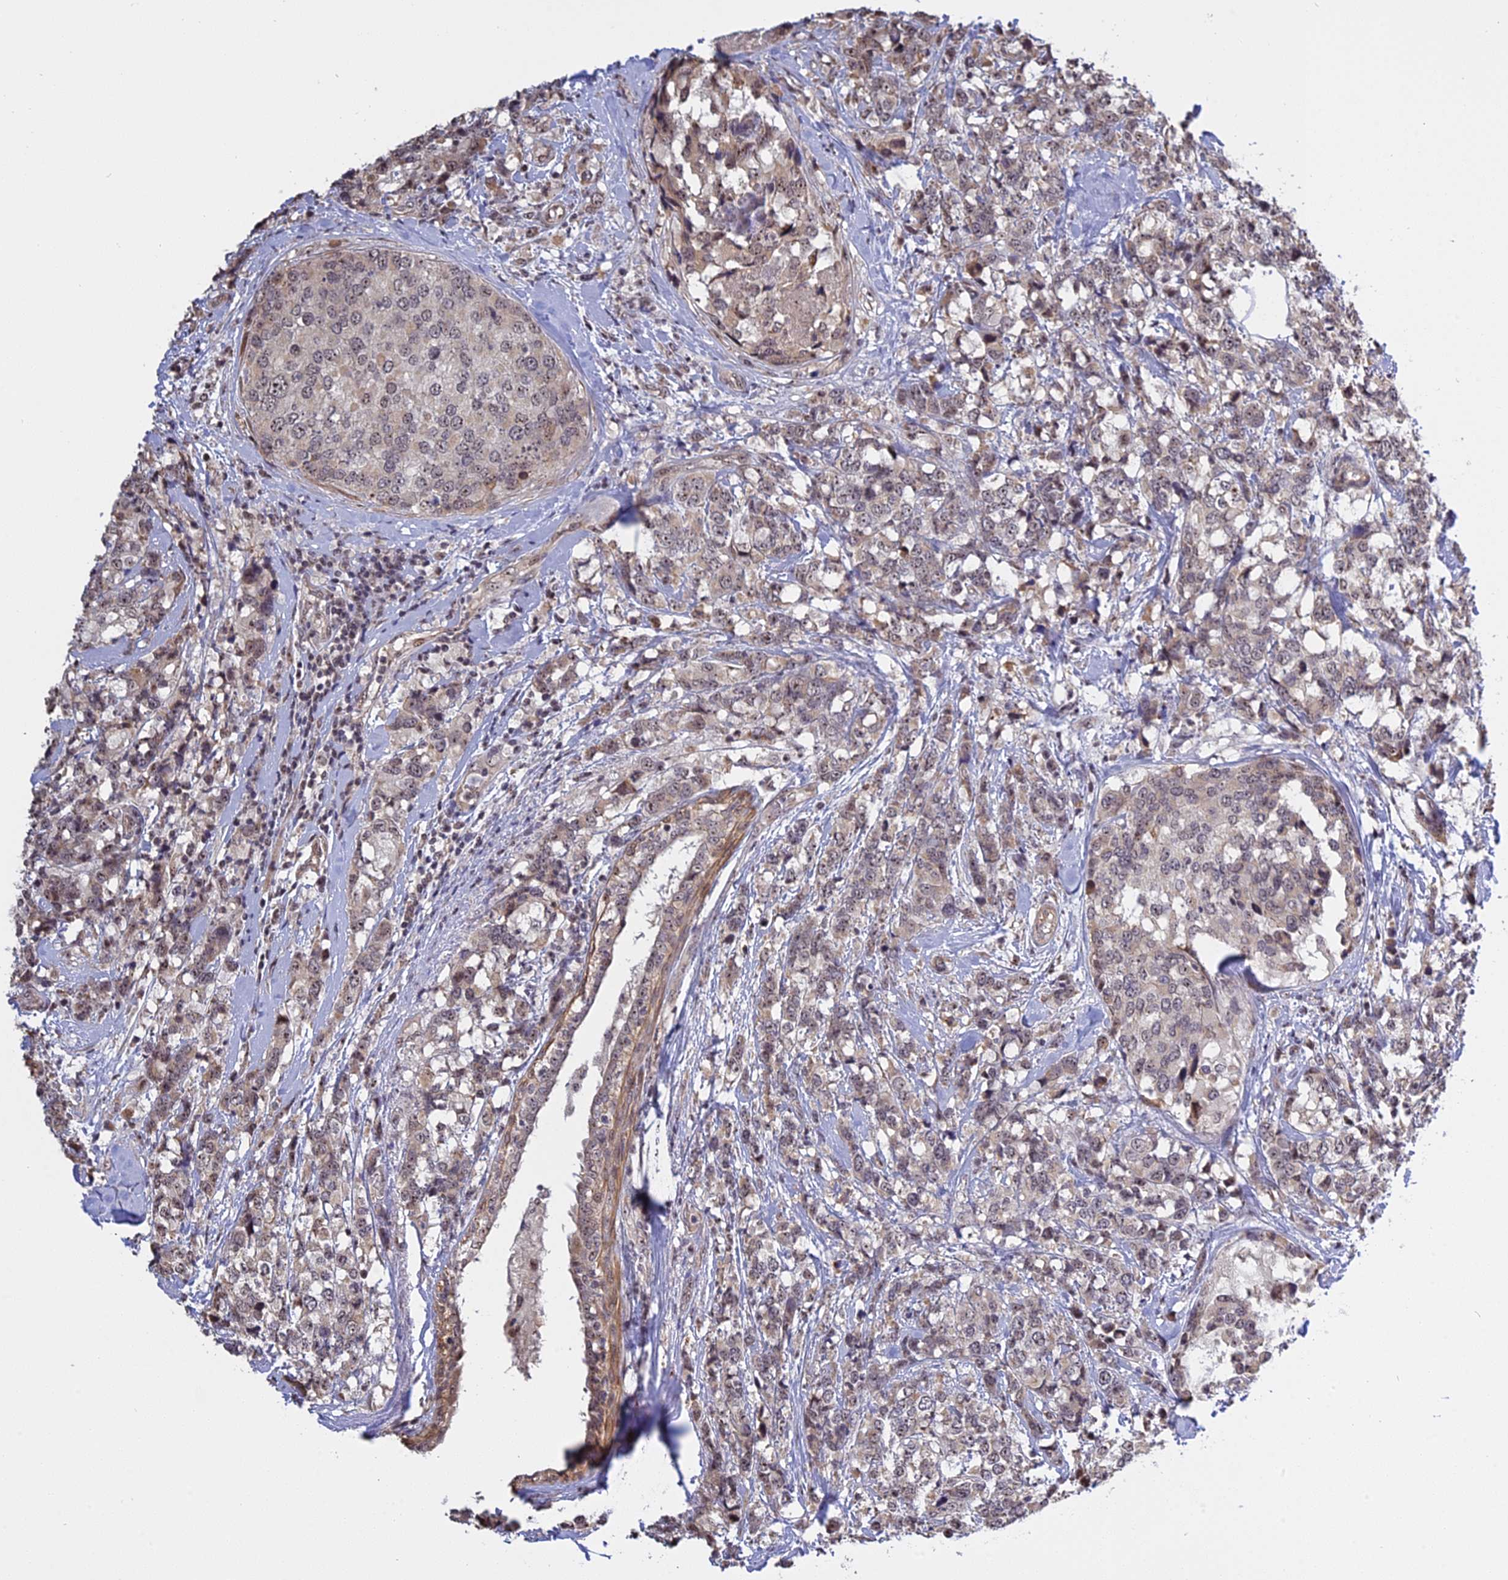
{"staining": {"intensity": "weak", "quantity": "<25%", "location": "nuclear"}, "tissue": "breast cancer", "cell_type": "Tumor cells", "image_type": "cancer", "snomed": [{"axis": "morphology", "description": "Lobular carcinoma"}, {"axis": "topography", "description": "Breast"}], "caption": "This image is of breast lobular carcinoma stained with IHC to label a protein in brown with the nuclei are counter-stained blue. There is no expression in tumor cells. Nuclei are stained in blue.", "gene": "MGA", "patient": {"sex": "female", "age": 59}}